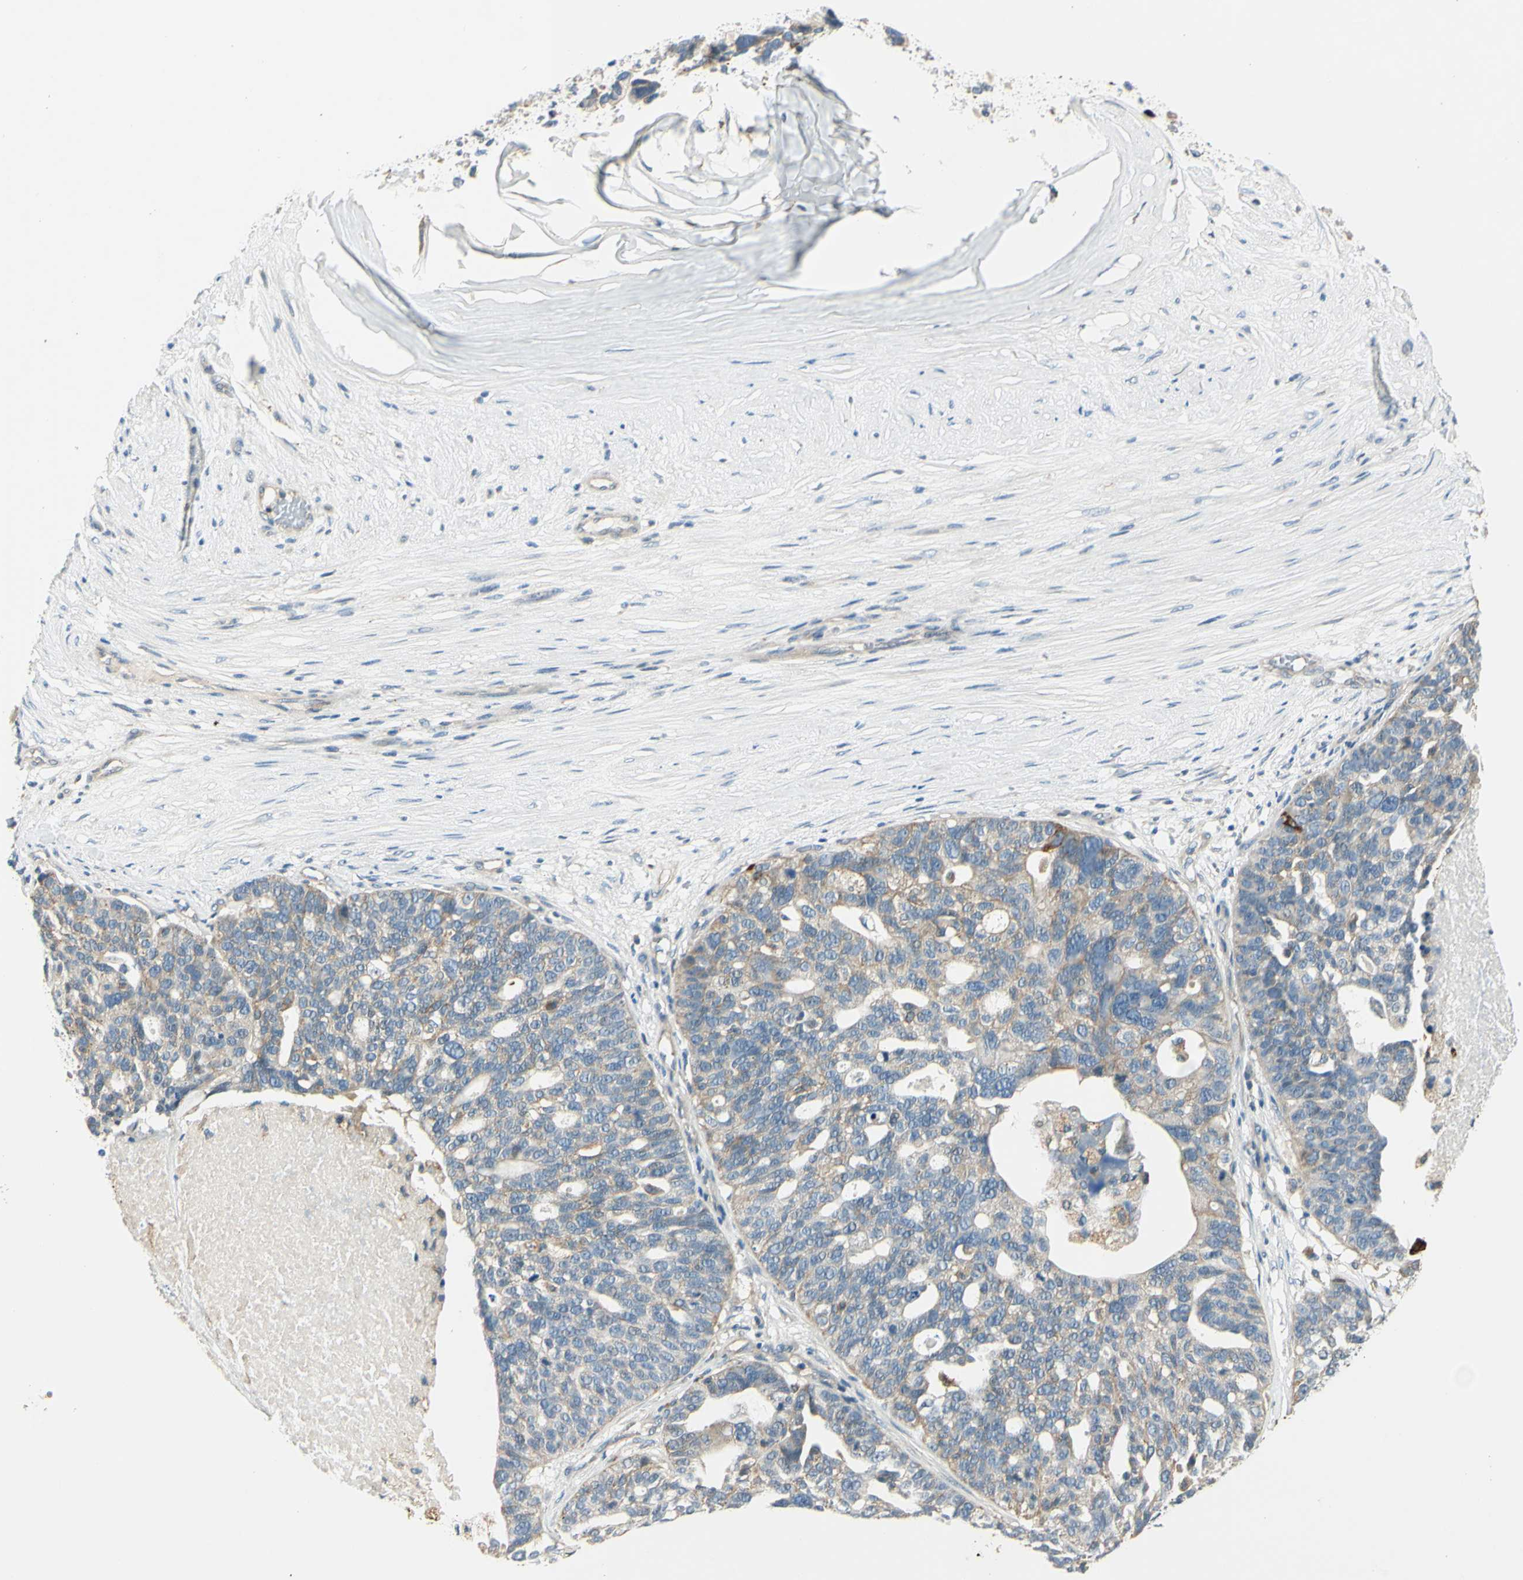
{"staining": {"intensity": "moderate", "quantity": "<25%", "location": "cytoplasmic/membranous"}, "tissue": "ovarian cancer", "cell_type": "Tumor cells", "image_type": "cancer", "snomed": [{"axis": "morphology", "description": "Cystadenocarcinoma, serous, NOS"}, {"axis": "topography", "description": "Ovary"}], "caption": "There is low levels of moderate cytoplasmic/membranous positivity in tumor cells of ovarian cancer, as demonstrated by immunohistochemical staining (brown color).", "gene": "LAMA3", "patient": {"sex": "female", "age": 59}}